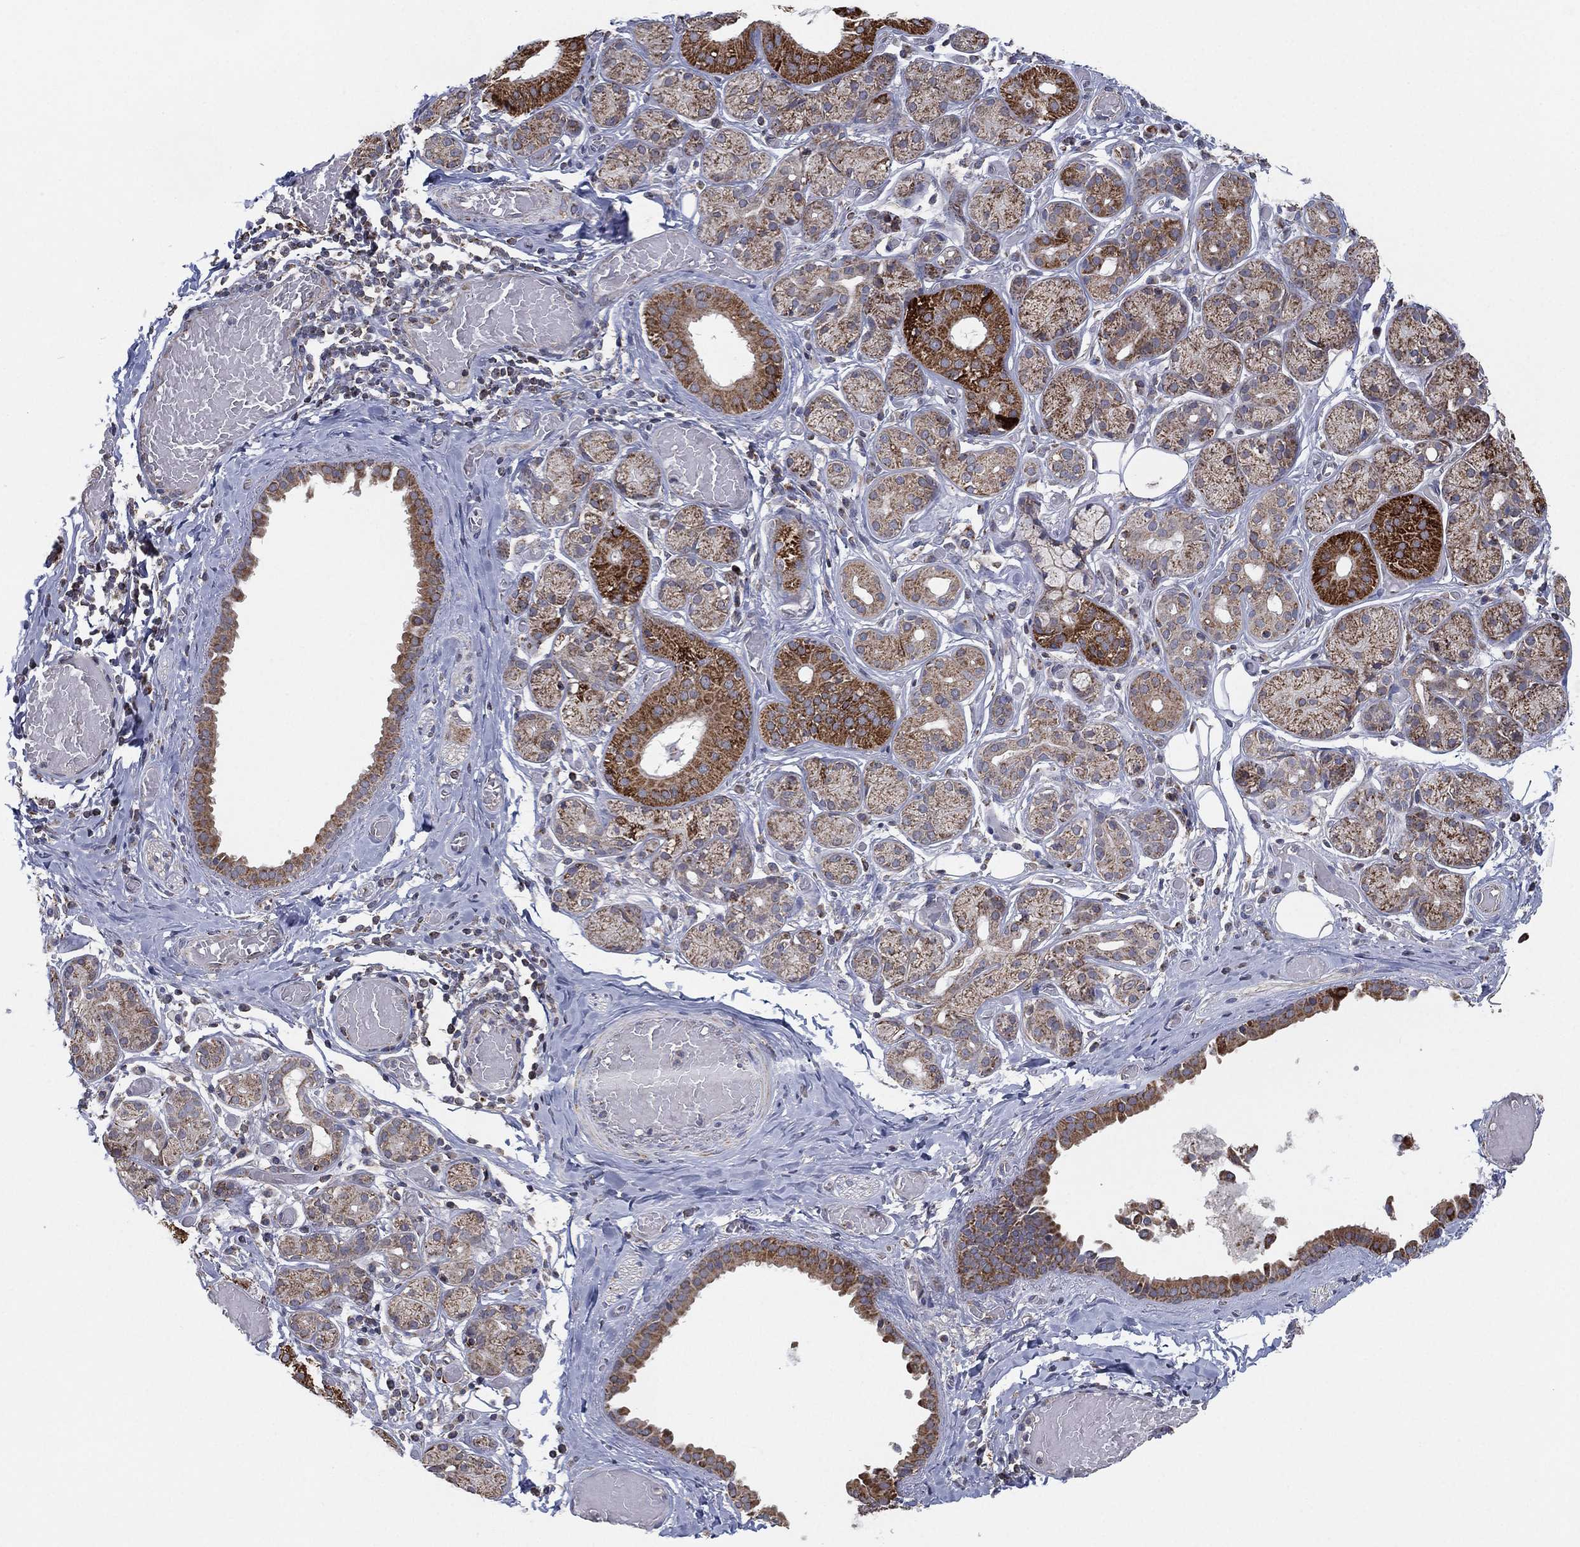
{"staining": {"intensity": "strong", "quantity": "<25%", "location": "cytoplasmic/membranous"}, "tissue": "salivary gland", "cell_type": "Glandular cells", "image_type": "normal", "snomed": [{"axis": "morphology", "description": "Normal tissue, NOS"}, {"axis": "topography", "description": "Salivary gland"}, {"axis": "topography", "description": "Peripheral nerve tissue"}], "caption": "The immunohistochemical stain shows strong cytoplasmic/membranous positivity in glandular cells of unremarkable salivary gland. (brown staining indicates protein expression, while blue staining denotes nuclei).", "gene": "PSMG4", "patient": {"sex": "male", "age": 71}}